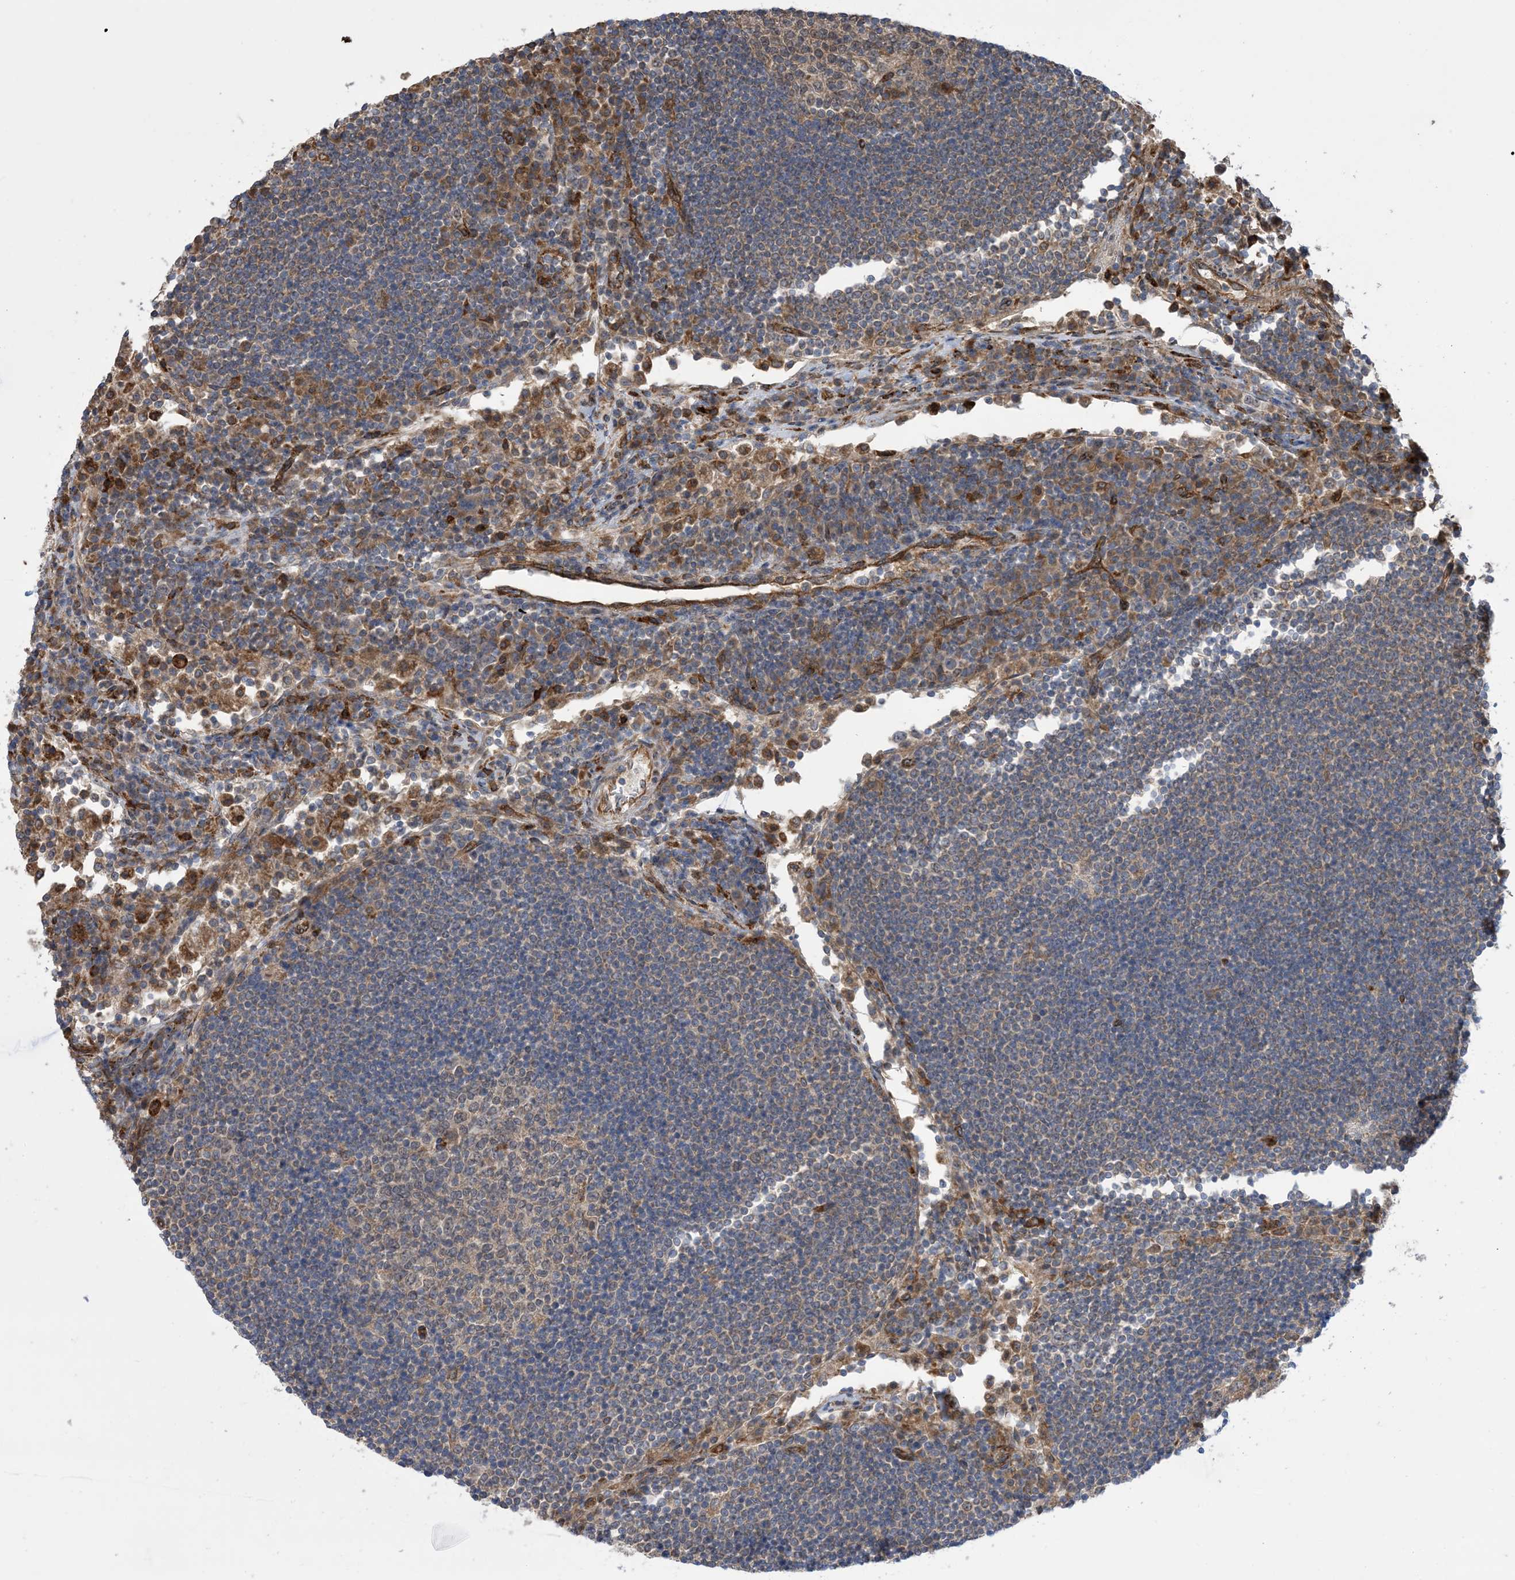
{"staining": {"intensity": "moderate", "quantity": "<25%", "location": "cytoplasmic/membranous"}, "tissue": "lymph node", "cell_type": "Germinal center cells", "image_type": "normal", "snomed": [{"axis": "morphology", "description": "Normal tissue, NOS"}, {"axis": "topography", "description": "Lymph node"}], "caption": "High-power microscopy captured an IHC micrograph of normal lymph node, revealing moderate cytoplasmic/membranous staining in about <25% of germinal center cells. The staining was performed using DAB (3,3'-diaminobenzidine) to visualize the protein expression in brown, while the nuclei were stained in blue with hematoxylin (Magnification: 20x).", "gene": "CLEC16A", "patient": {"sex": "female", "age": 53}}